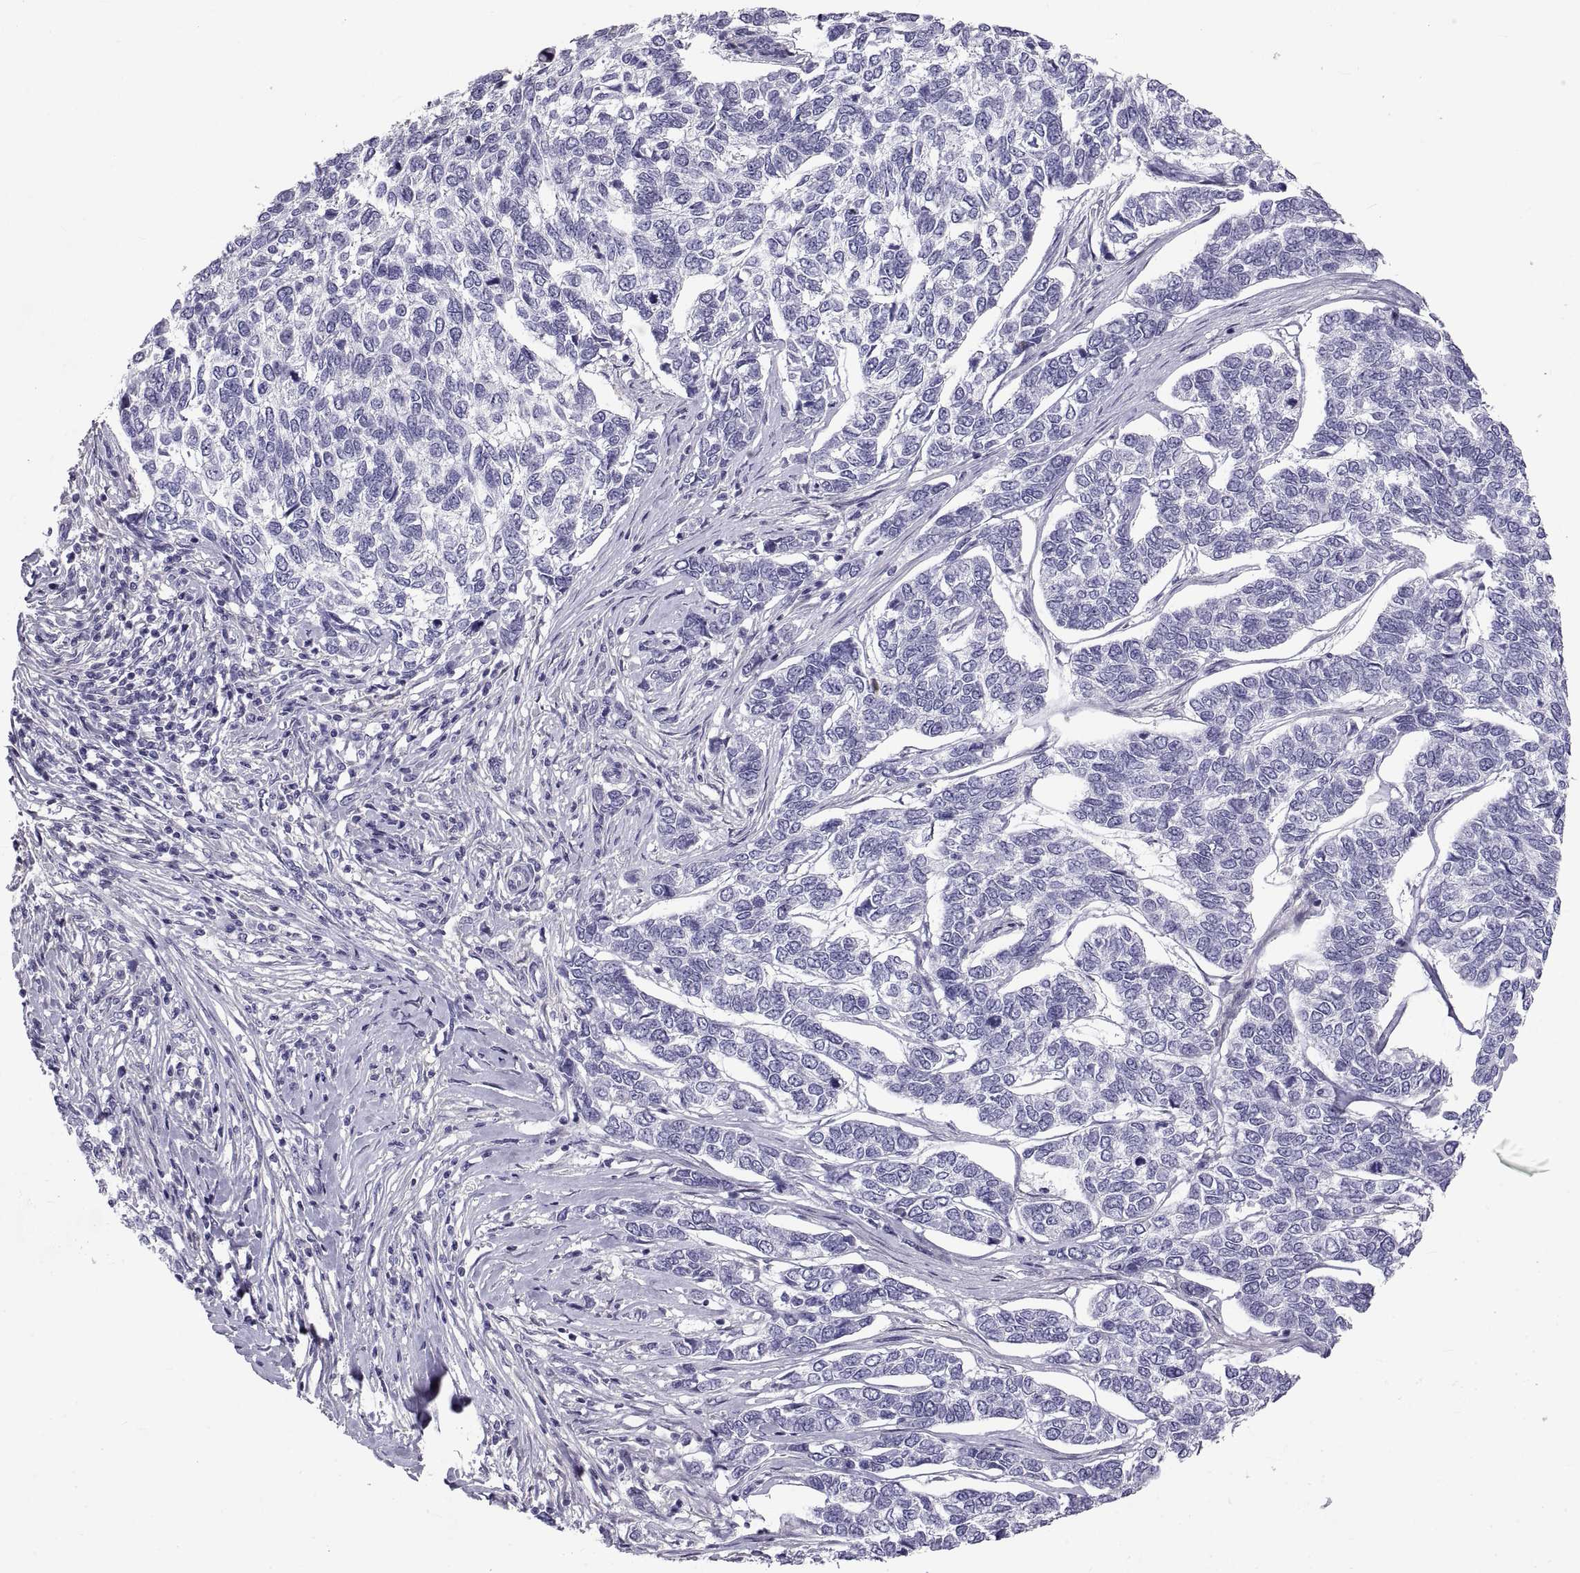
{"staining": {"intensity": "negative", "quantity": "none", "location": "none"}, "tissue": "skin cancer", "cell_type": "Tumor cells", "image_type": "cancer", "snomed": [{"axis": "morphology", "description": "Basal cell carcinoma"}, {"axis": "topography", "description": "Skin"}], "caption": "A high-resolution micrograph shows immunohistochemistry staining of basal cell carcinoma (skin), which demonstrates no significant staining in tumor cells.", "gene": "CRYBB3", "patient": {"sex": "female", "age": 65}}